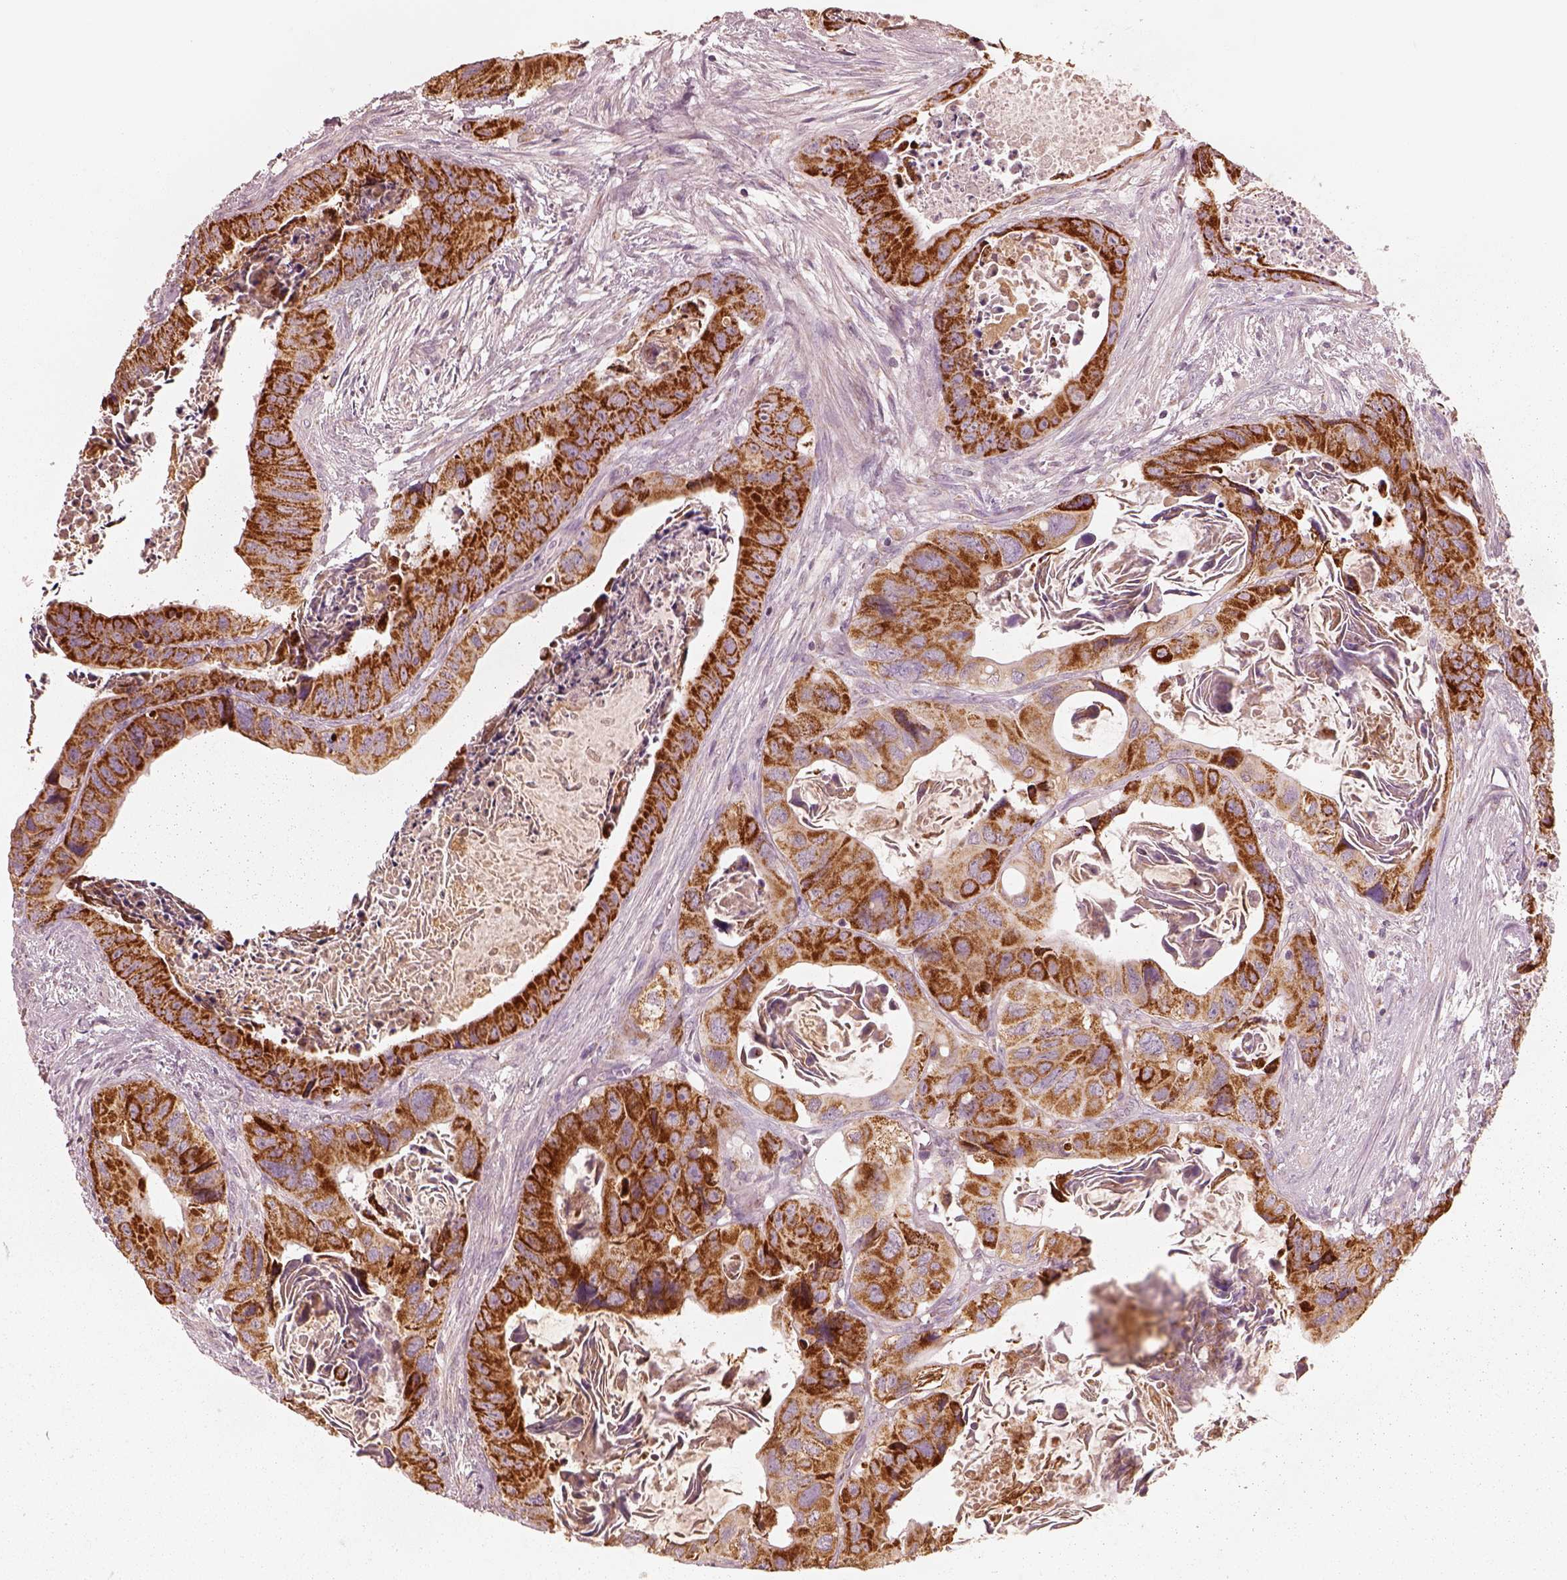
{"staining": {"intensity": "strong", "quantity": ">75%", "location": "cytoplasmic/membranous"}, "tissue": "colorectal cancer", "cell_type": "Tumor cells", "image_type": "cancer", "snomed": [{"axis": "morphology", "description": "Adenocarcinoma, NOS"}, {"axis": "topography", "description": "Rectum"}], "caption": "Protein expression by IHC exhibits strong cytoplasmic/membranous positivity in approximately >75% of tumor cells in colorectal cancer (adenocarcinoma). (brown staining indicates protein expression, while blue staining denotes nuclei).", "gene": "ENTPD6", "patient": {"sex": "male", "age": 64}}